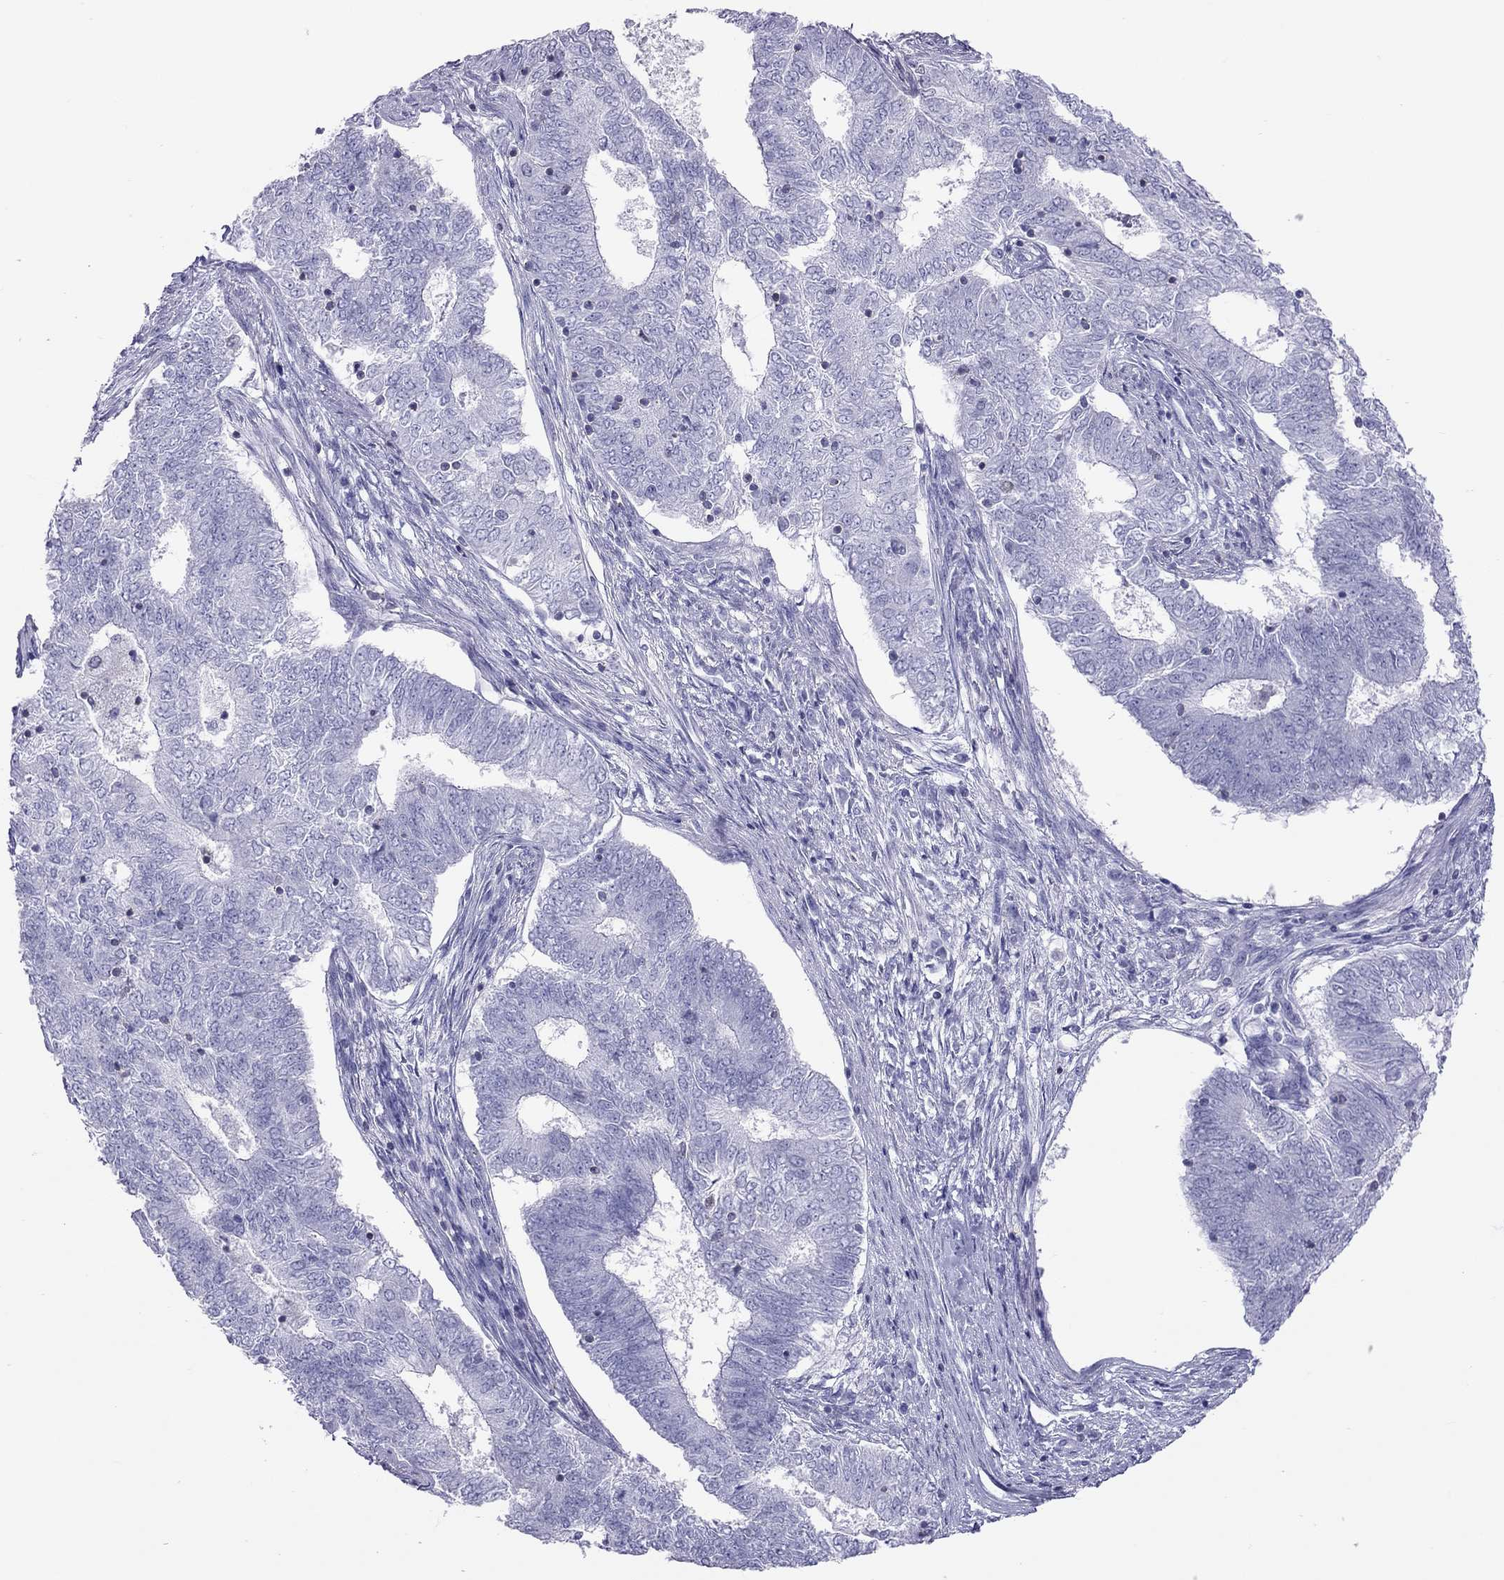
{"staining": {"intensity": "negative", "quantity": "none", "location": "none"}, "tissue": "endometrial cancer", "cell_type": "Tumor cells", "image_type": "cancer", "snomed": [{"axis": "morphology", "description": "Adenocarcinoma, NOS"}, {"axis": "topography", "description": "Endometrium"}], "caption": "Endometrial adenocarcinoma stained for a protein using immunohistochemistry (IHC) reveals no positivity tumor cells.", "gene": "STAG3", "patient": {"sex": "female", "age": 62}}